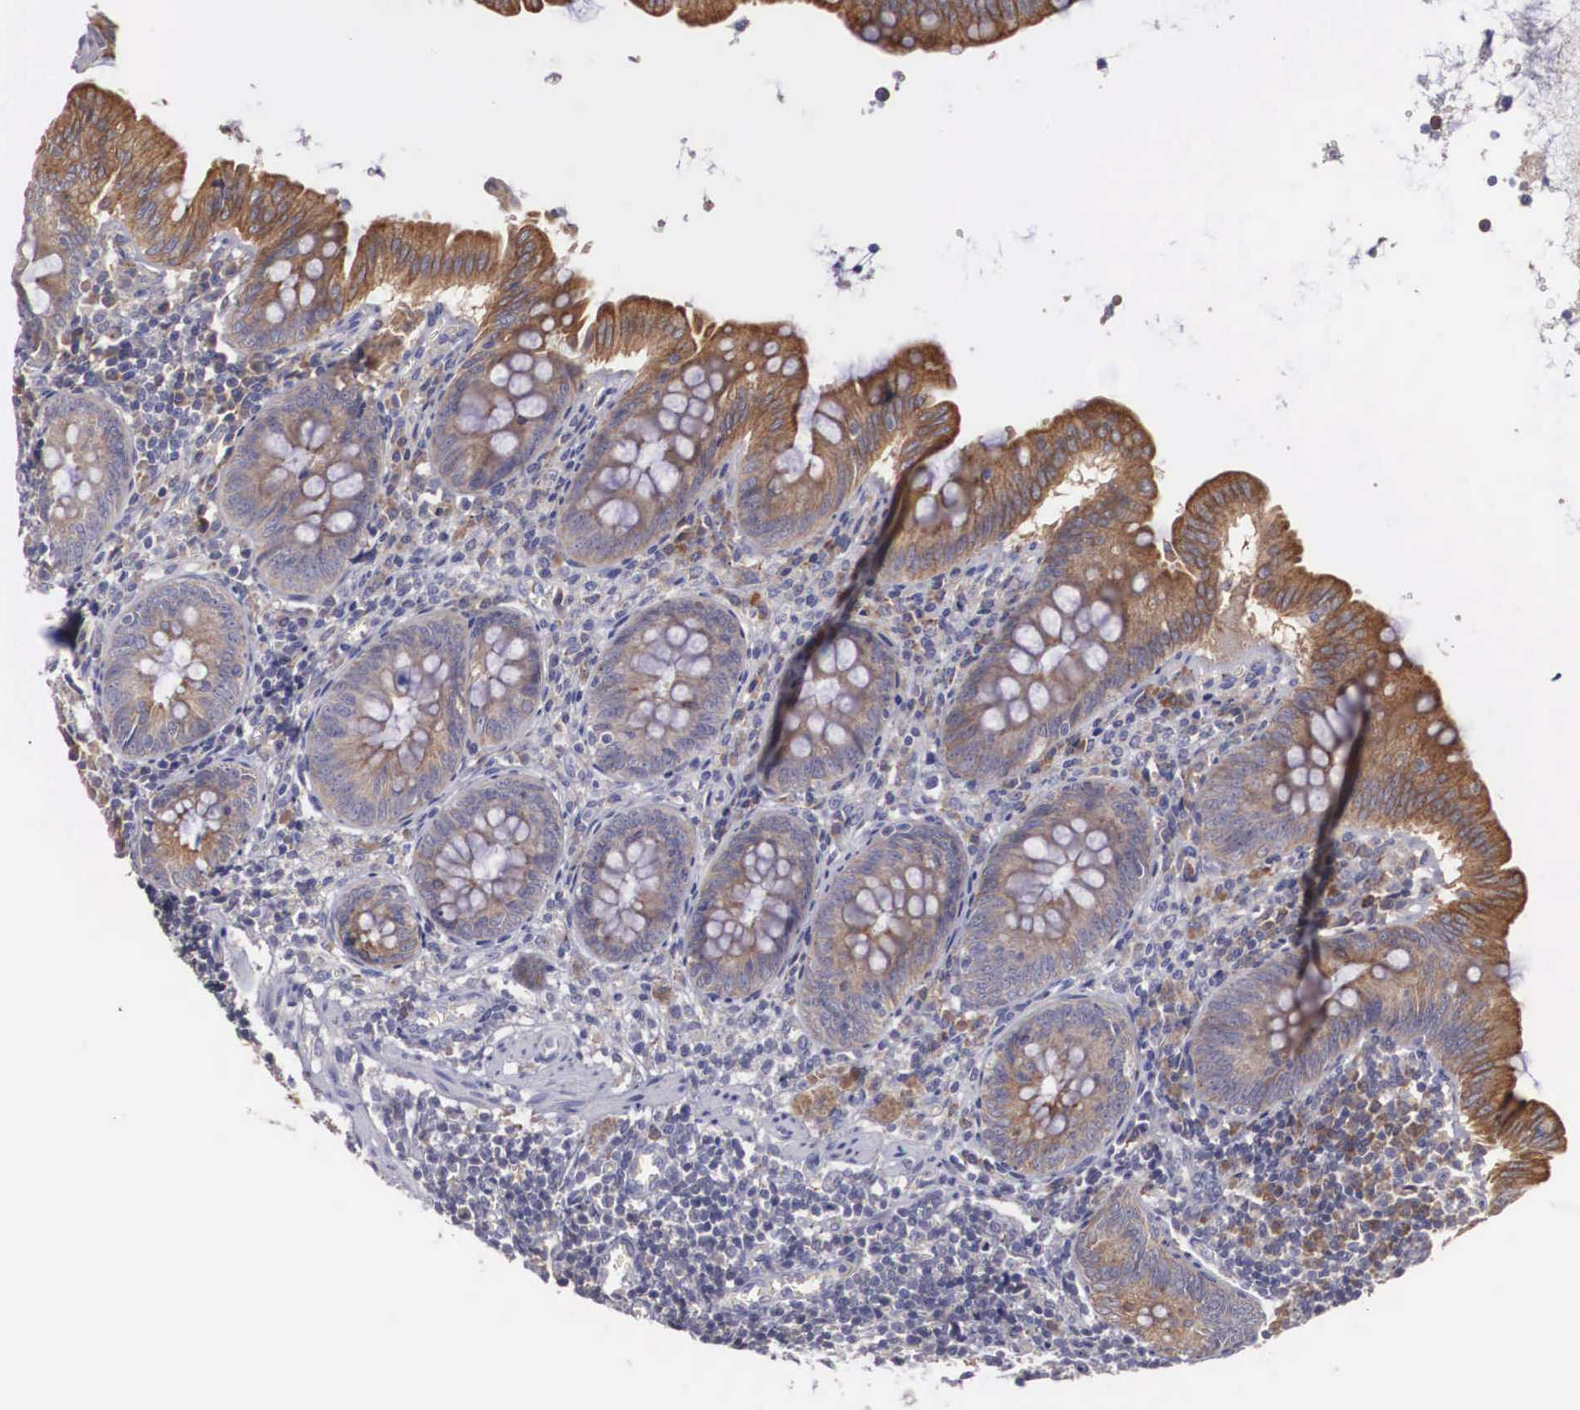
{"staining": {"intensity": "strong", "quantity": ">75%", "location": "cytoplasmic/membranous"}, "tissue": "appendix", "cell_type": "Glandular cells", "image_type": "normal", "snomed": [{"axis": "morphology", "description": "Normal tissue, NOS"}, {"axis": "topography", "description": "Appendix"}], "caption": "This is an image of IHC staining of benign appendix, which shows strong expression in the cytoplasmic/membranous of glandular cells.", "gene": "NREP", "patient": {"sex": "female", "age": 34}}